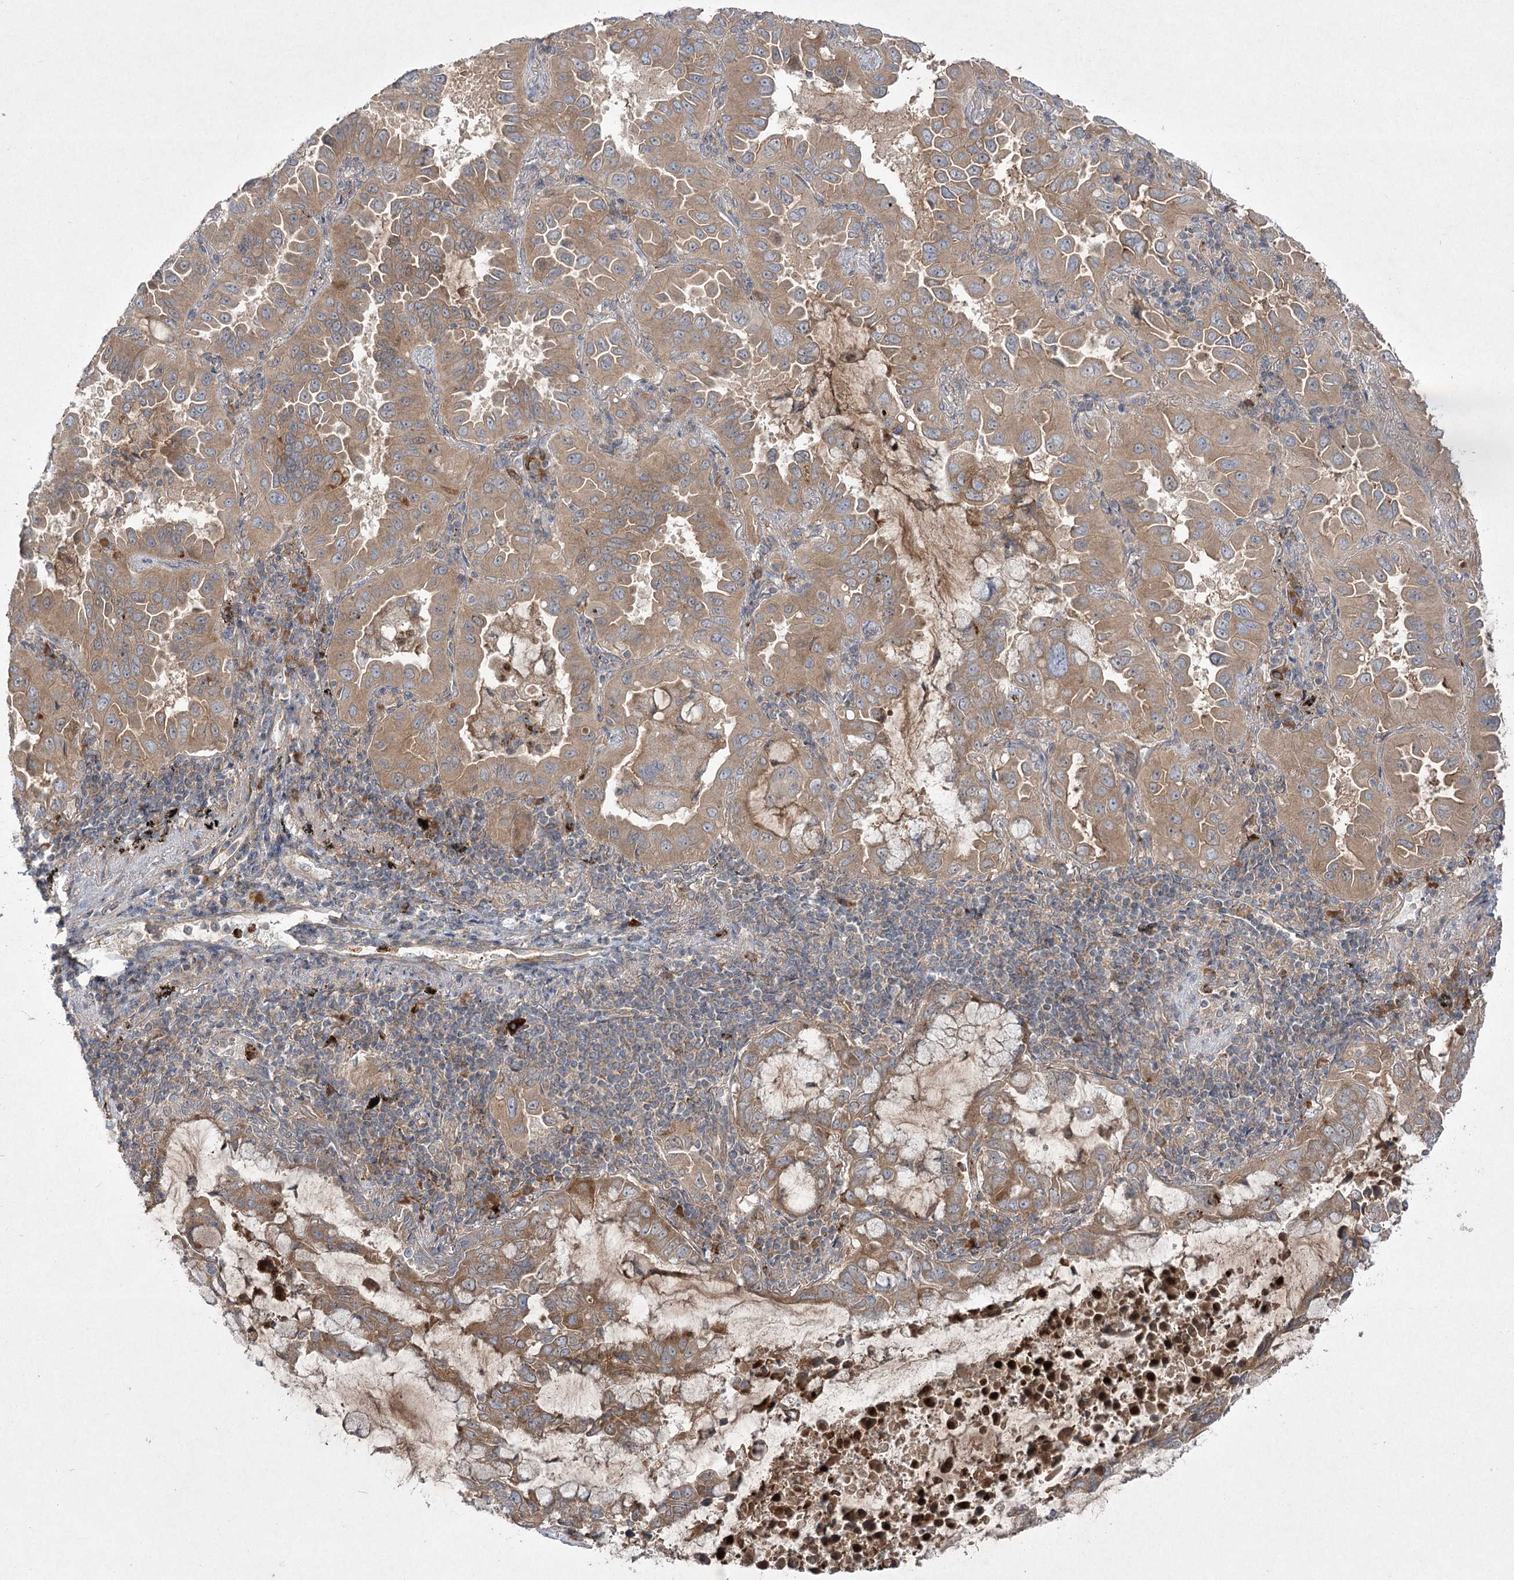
{"staining": {"intensity": "moderate", "quantity": ">75%", "location": "cytoplasmic/membranous"}, "tissue": "lung cancer", "cell_type": "Tumor cells", "image_type": "cancer", "snomed": [{"axis": "morphology", "description": "Adenocarcinoma, NOS"}, {"axis": "topography", "description": "Lung"}], "caption": "Immunohistochemical staining of human adenocarcinoma (lung) exhibits medium levels of moderate cytoplasmic/membranous staining in about >75% of tumor cells.", "gene": "PLEKHA5", "patient": {"sex": "male", "age": 64}}